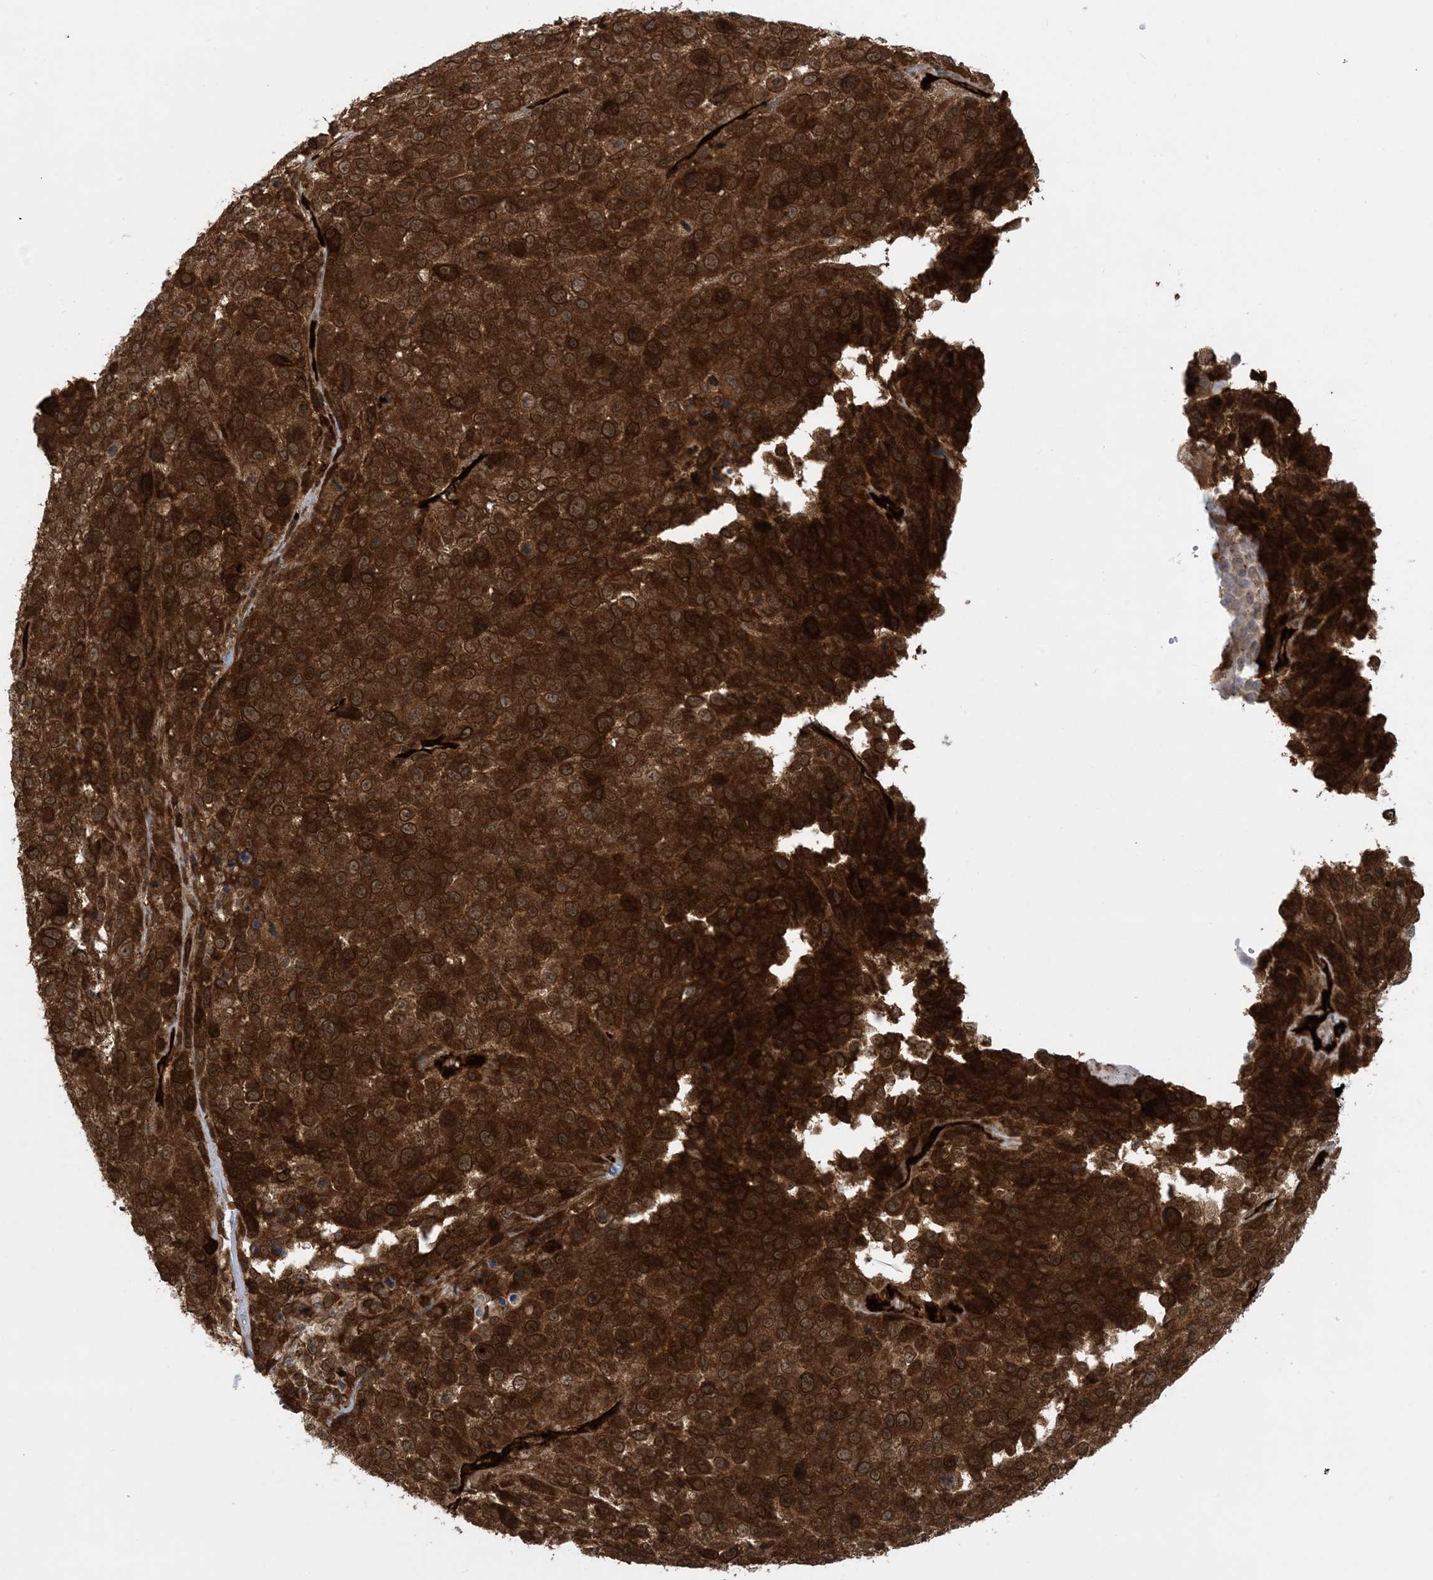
{"staining": {"intensity": "strong", "quantity": ">75%", "location": "cytoplasmic/membranous,nuclear"}, "tissue": "melanoma", "cell_type": "Tumor cells", "image_type": "cancer", "snomed": [{"axis": "morphology", "description": "Malignant melanoma, NOS"}, {"axis": "topography", "description": "Skin of trunk"}], "caption": "IHC photomicrograph of malignant melanoma stained for a protein (brown), which demonstrates high levels of strong cytoplasmic/membranous and nuclear expression in approximately >75% of tumor cells.", "gene": "PPM1F", "patient": {"sex": "male", "age": 71}}